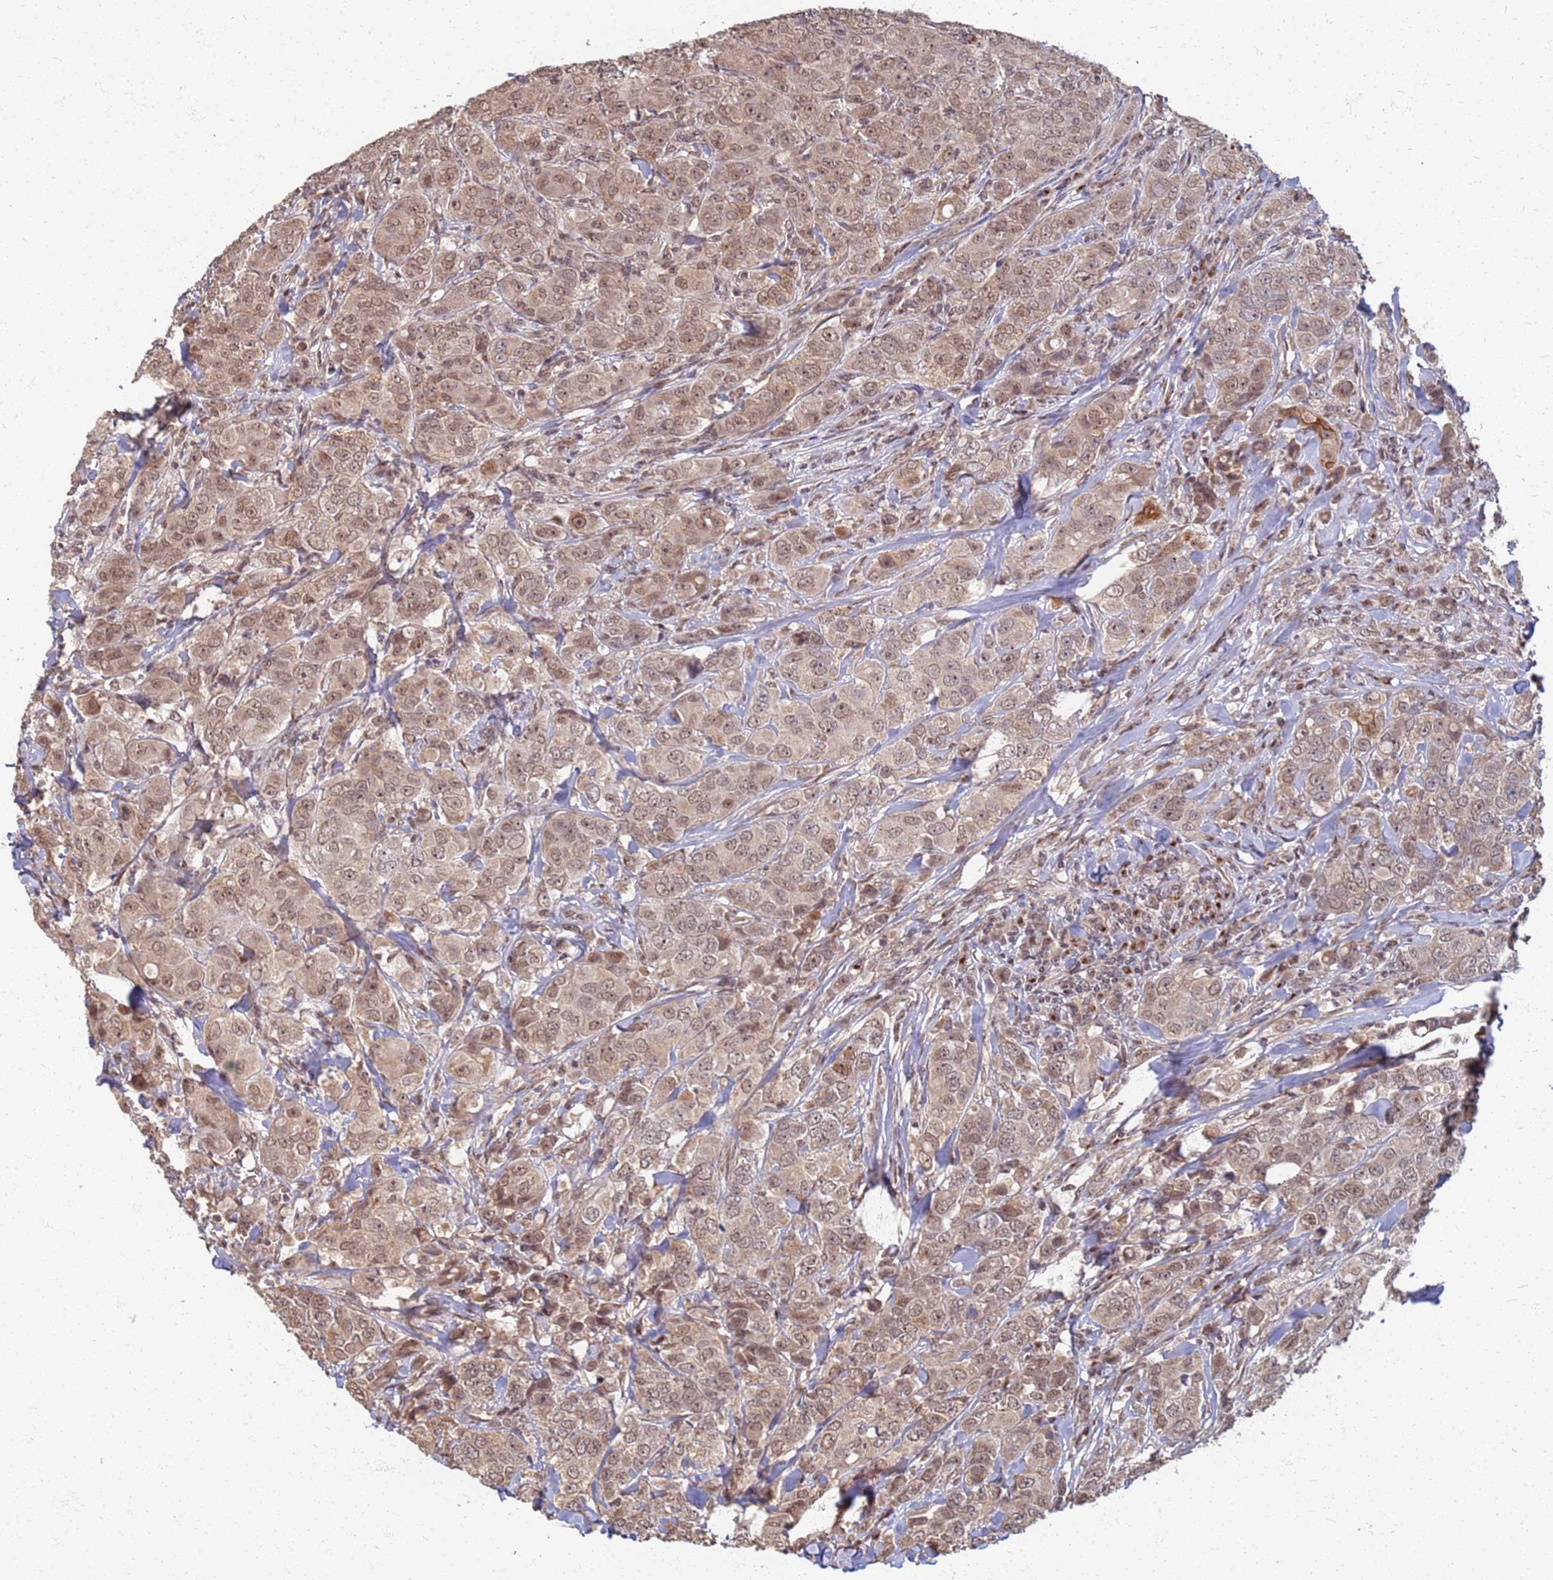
{"staining": {"intensity": "weak", "quantity": ">75%", "location": "cytoplasmic/membranous,nuclear"}, "tissue": "breast cancer", "cell_type": "Tumor cells", "image_type": "cancer", "snomed": [{"axis": "morphology", "description": "Duct carcinoma"}, {"axis": "topography", "description": "Breast"}], "caption": "A histopathology image of human breast cancer stained for a protein demonstrates weak cytoplasmic/membranous and nuclear brown staining in tumor cells.", "gene": "ITGB4", "patient": {"sex": "female", "age": 43}}